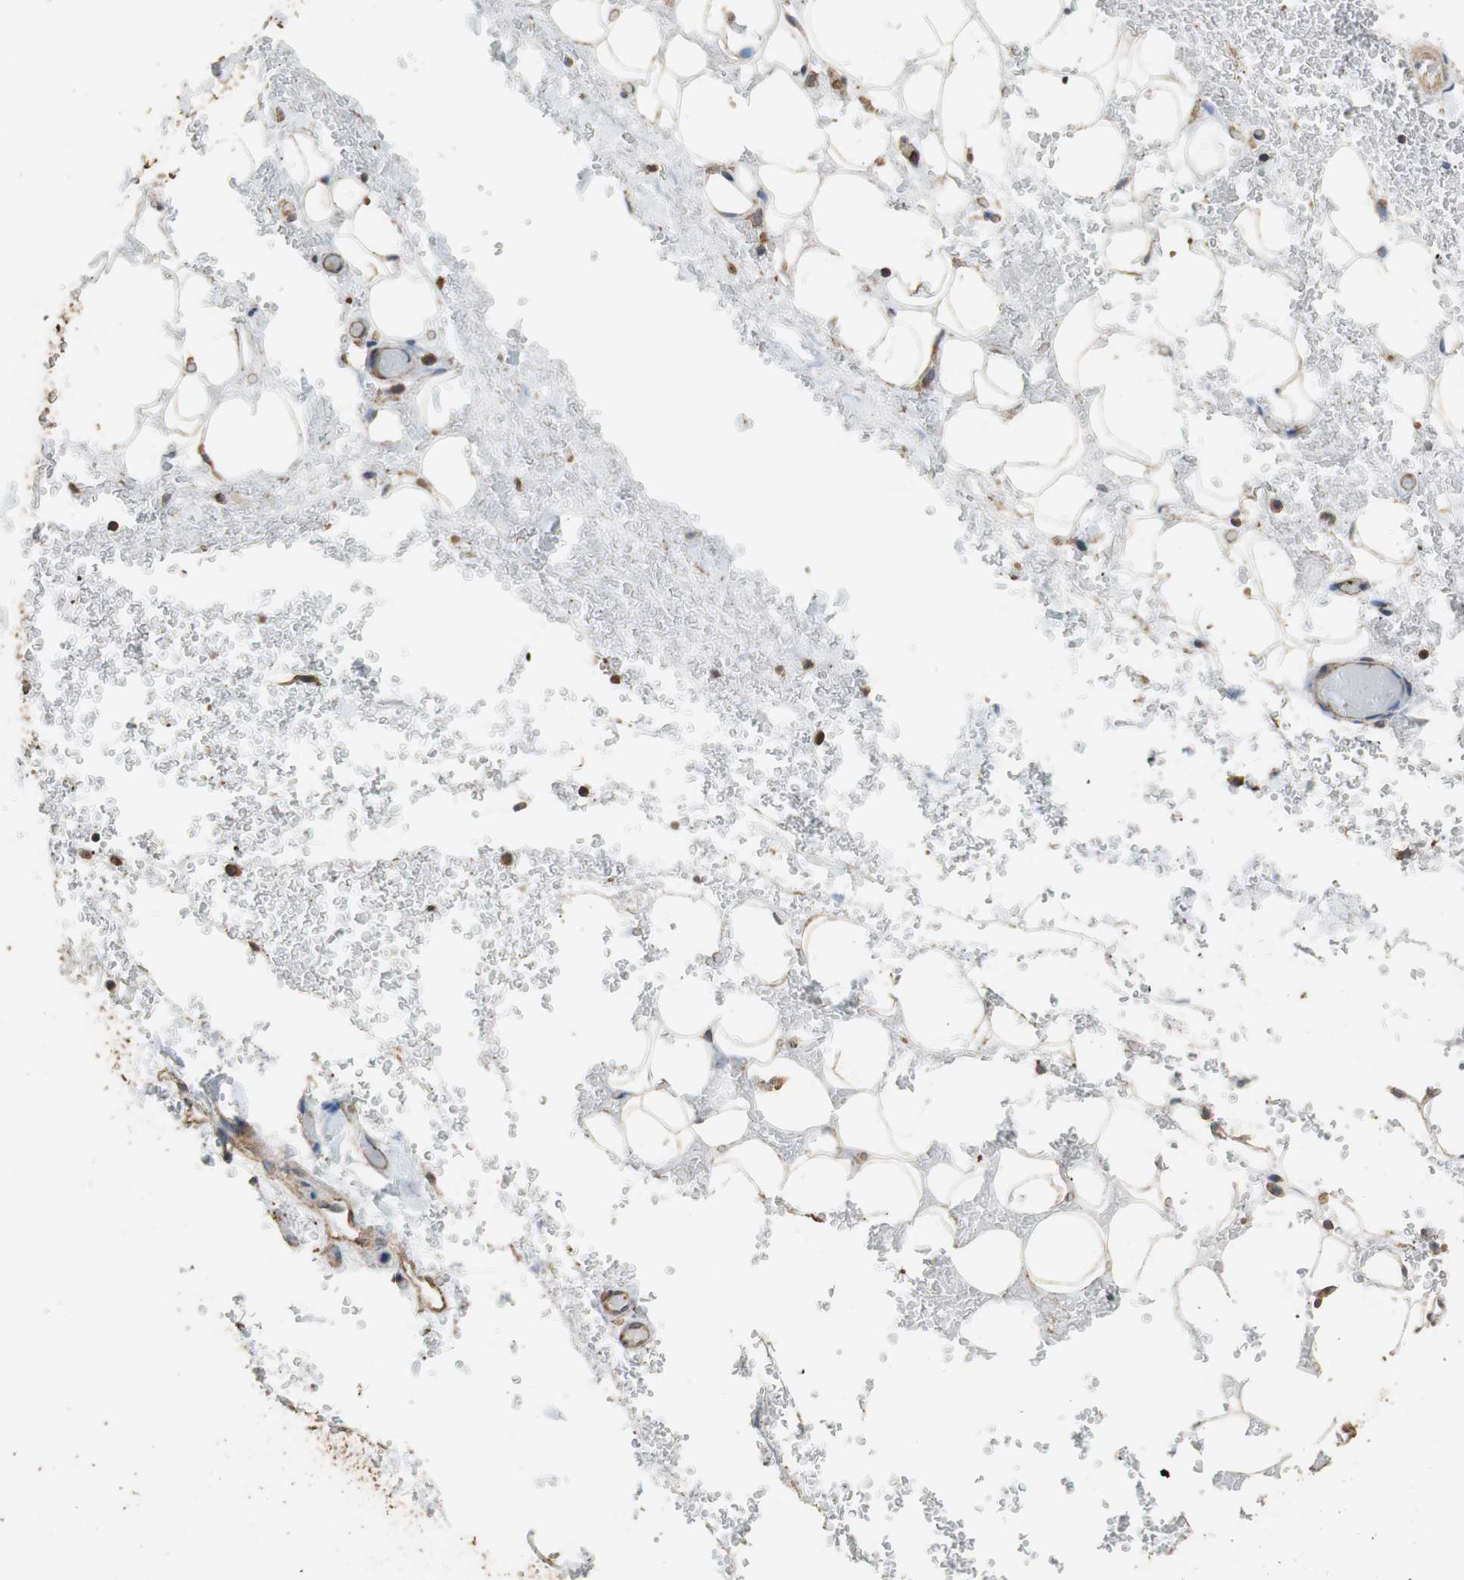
{"staining": {"intensity": "moderate", "quantity": ">75%", "location": "cytoplasmic/membranous"}, "tissue": "adipose tissue", "cell_type": "Adipocytes", "image_type": "normal", "snomed": [{"axis": "morphology", "description": "Normal tissue, NOS"}, {"axis": "morphology", "description": "Inflammation, NOS"}, {"axis": "topography", "description": "Breast"}], "caption": "Brown immunohistochemical staining in unremarkable human adipose tissue displays moderate cytoplasmic/membranous expression in approximately >75% of adipocytes.", "gene": "PRKRA", "patient": {"sex": "female", "age": 65}}